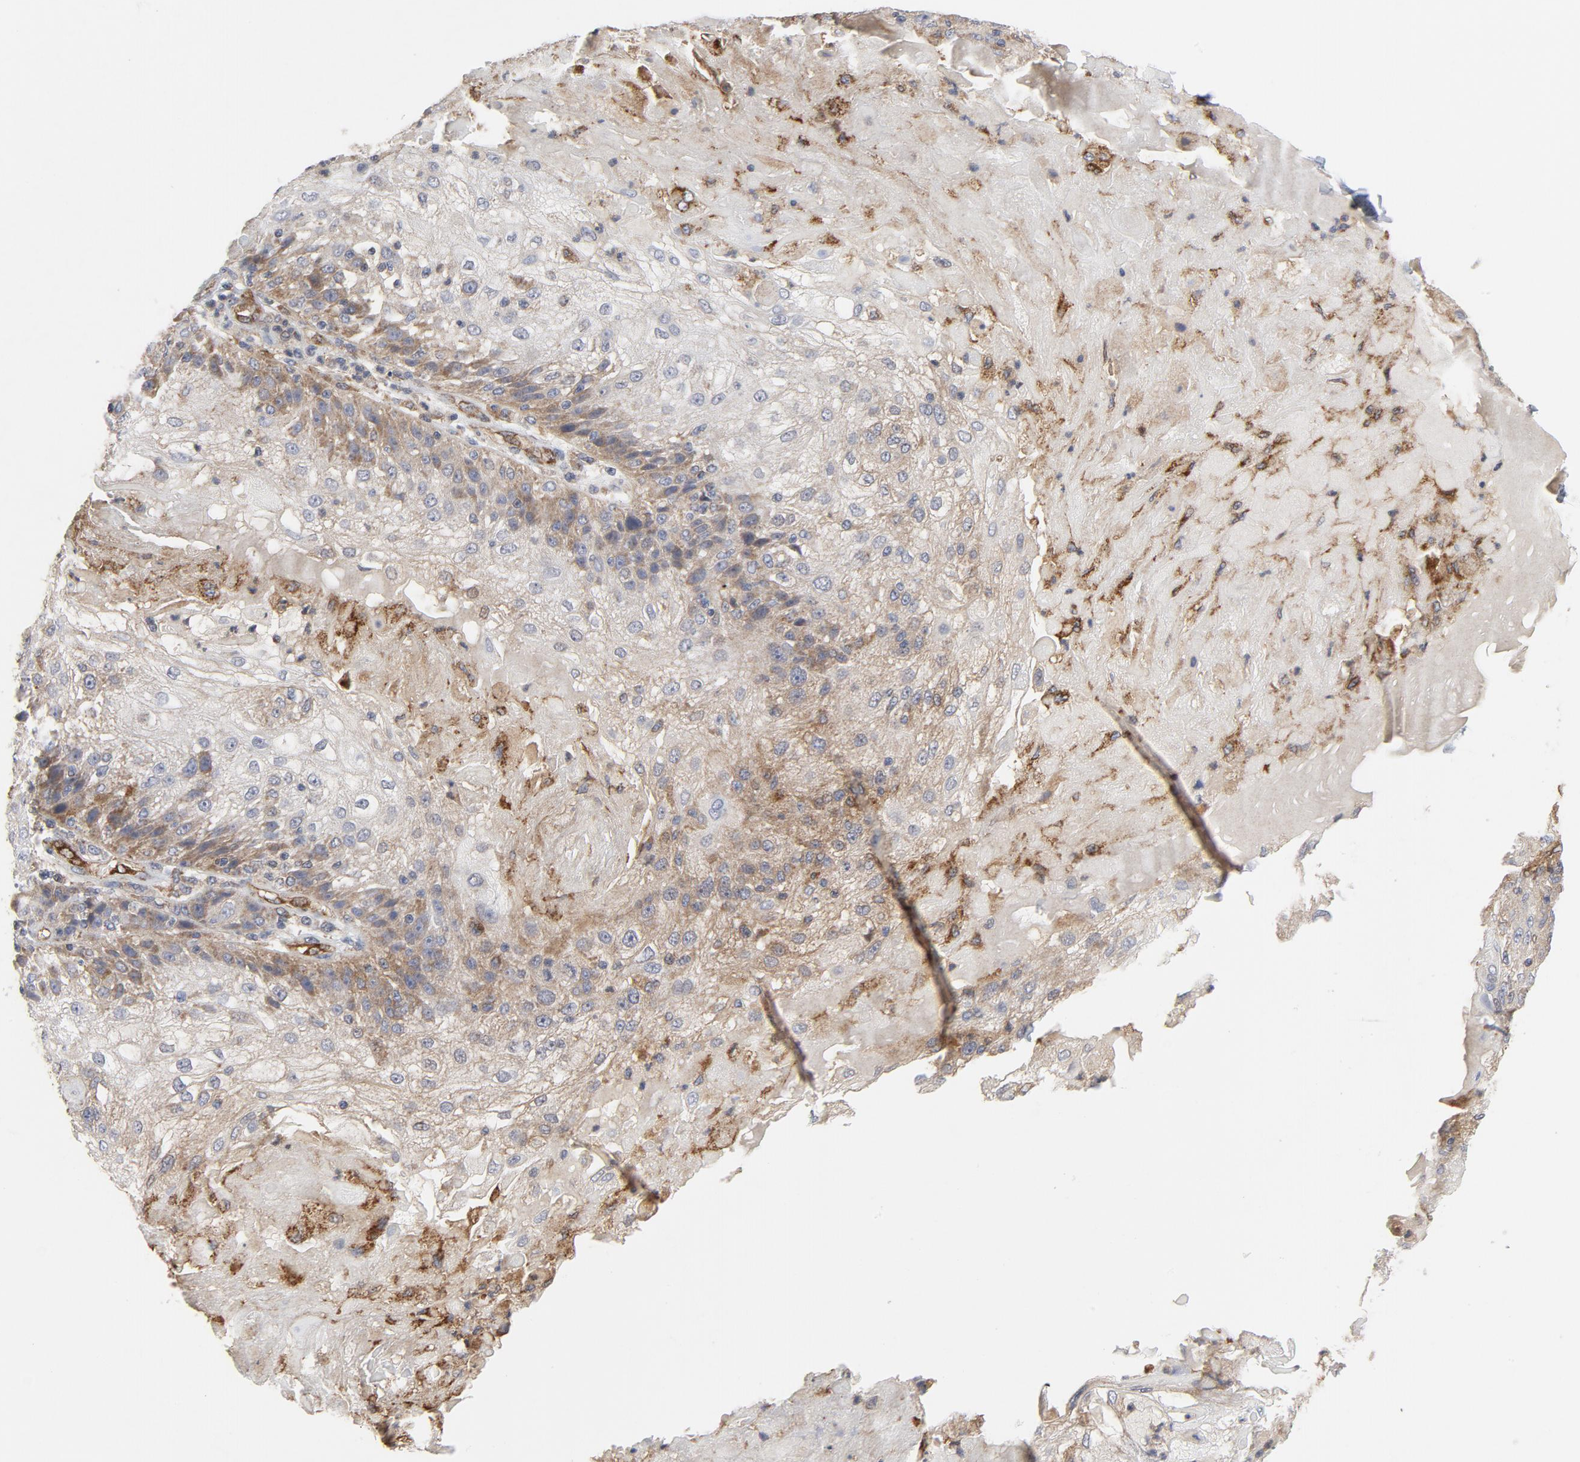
{"staining": {"intensity": "moderate", "quantity": ">75%", "location": "cytoplasmic/membranous"}, "tissue": "skin cancer", "cell_type": "Tumor cells", "image_type": "cancer", "snomed": [{"axis": "morphology", "description": "Normal tissue, NOS"}, {"axis": "morphology", "description": "Squamous cell carcinoma, NOS"}, {"axis": "topography", "description": "Skin"}], "caption": "A brown stain labels moderate cytoplasmic/membranous expression of a protein in skin cancer tumor cells.", "gene": "RAPGEF4", "patient": {"sex": "female", "age": 83}}